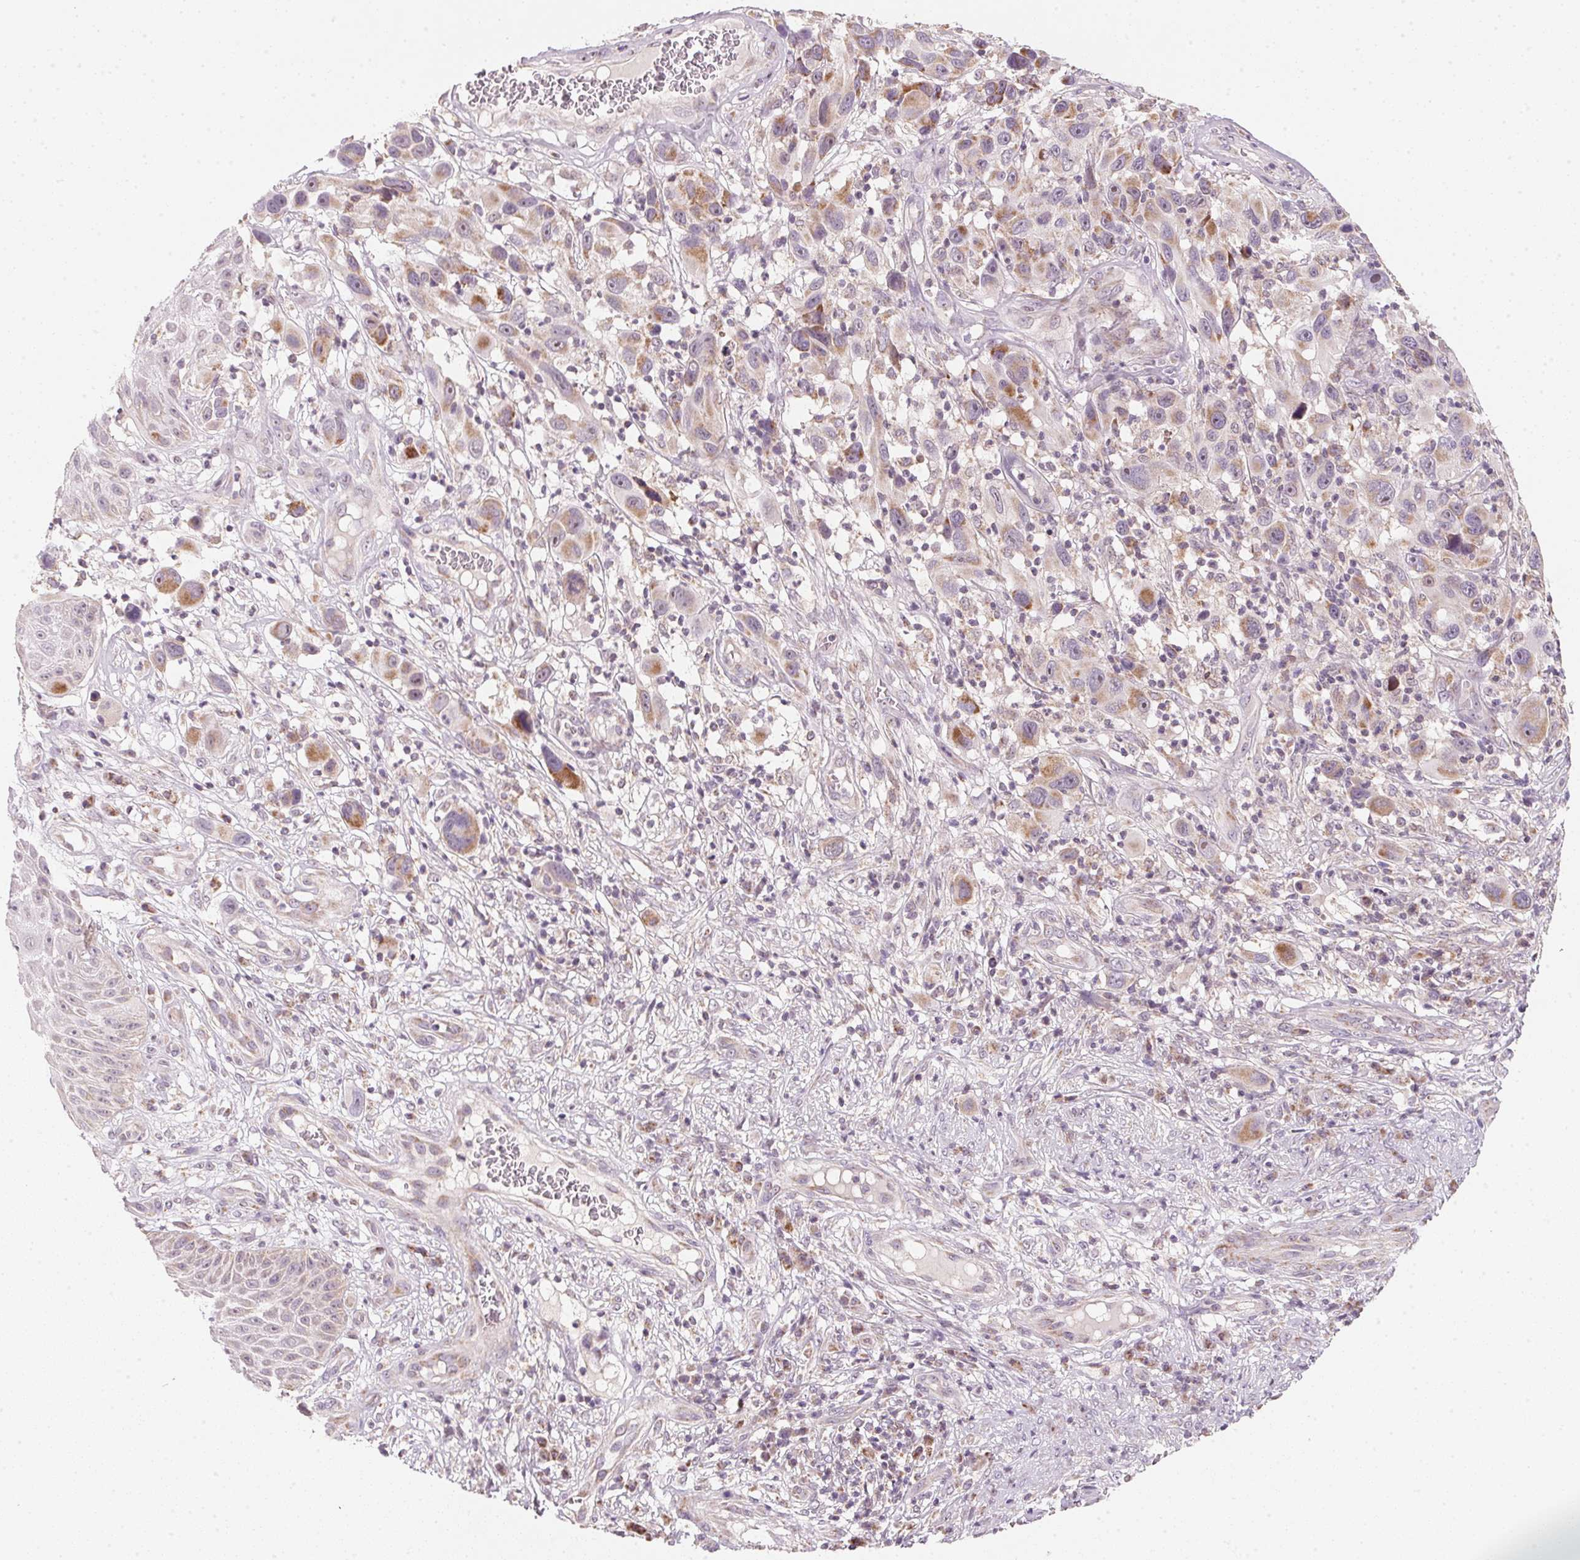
{"staining": {"intensity": "moderate", "quantity": "25%-75%", "location": "cytoplasmic/membranous"}, "tissue": "melanoma", "cell_type": "Tumor cells", "image_type": "cancer", "snomed": [{"axis": "morphology", "description": "Malignant melanoma, NOS"}, {"axis": "topography", "description": "Skin"}], "caption": "A brown stain shows moderate cytoplasmic/membranous positivity of a protein in human malignant melanoma tumor cells.", "gene": "COQ7", "patient": {"sex": "male", "age": 53}}